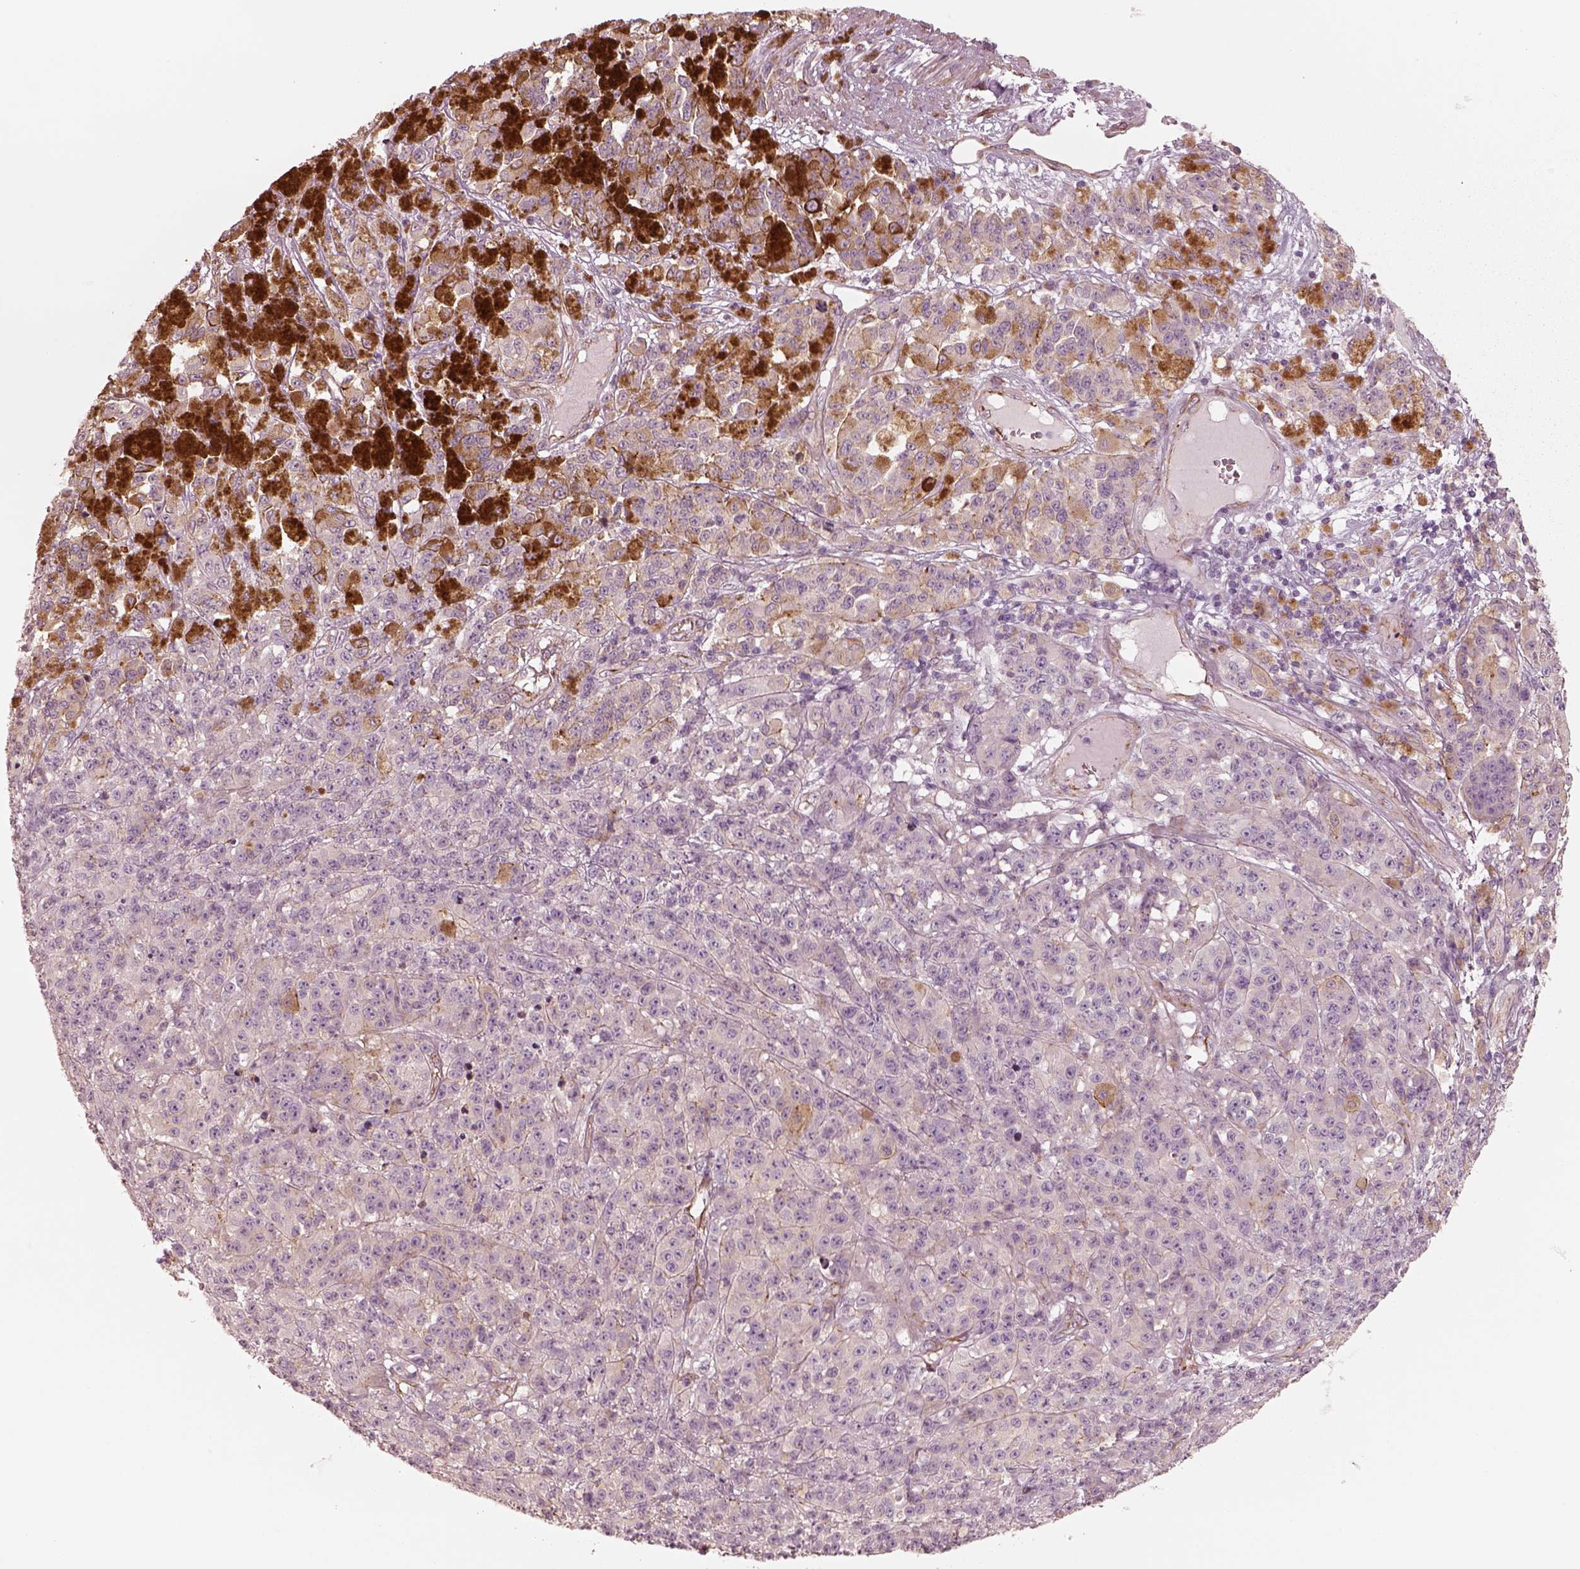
{"staining": {"intensity": "negative", "quantity": "none", "location": "none"}, "tissue": "melanoma", "cell_type": "Tumor cells", "image_type": "cancer", "snomed": [{"axis": "morphology", "description": "Malignant melanoma, NOS"}, {"axis": "topography", "description": "Skin"}], "caption": "This is an immunohistochemistry micrograph of malignant melanoma. There is no staining in tumor cells.", "gene": "CRYM", "patient": {"sex": "female", "age": 58}}